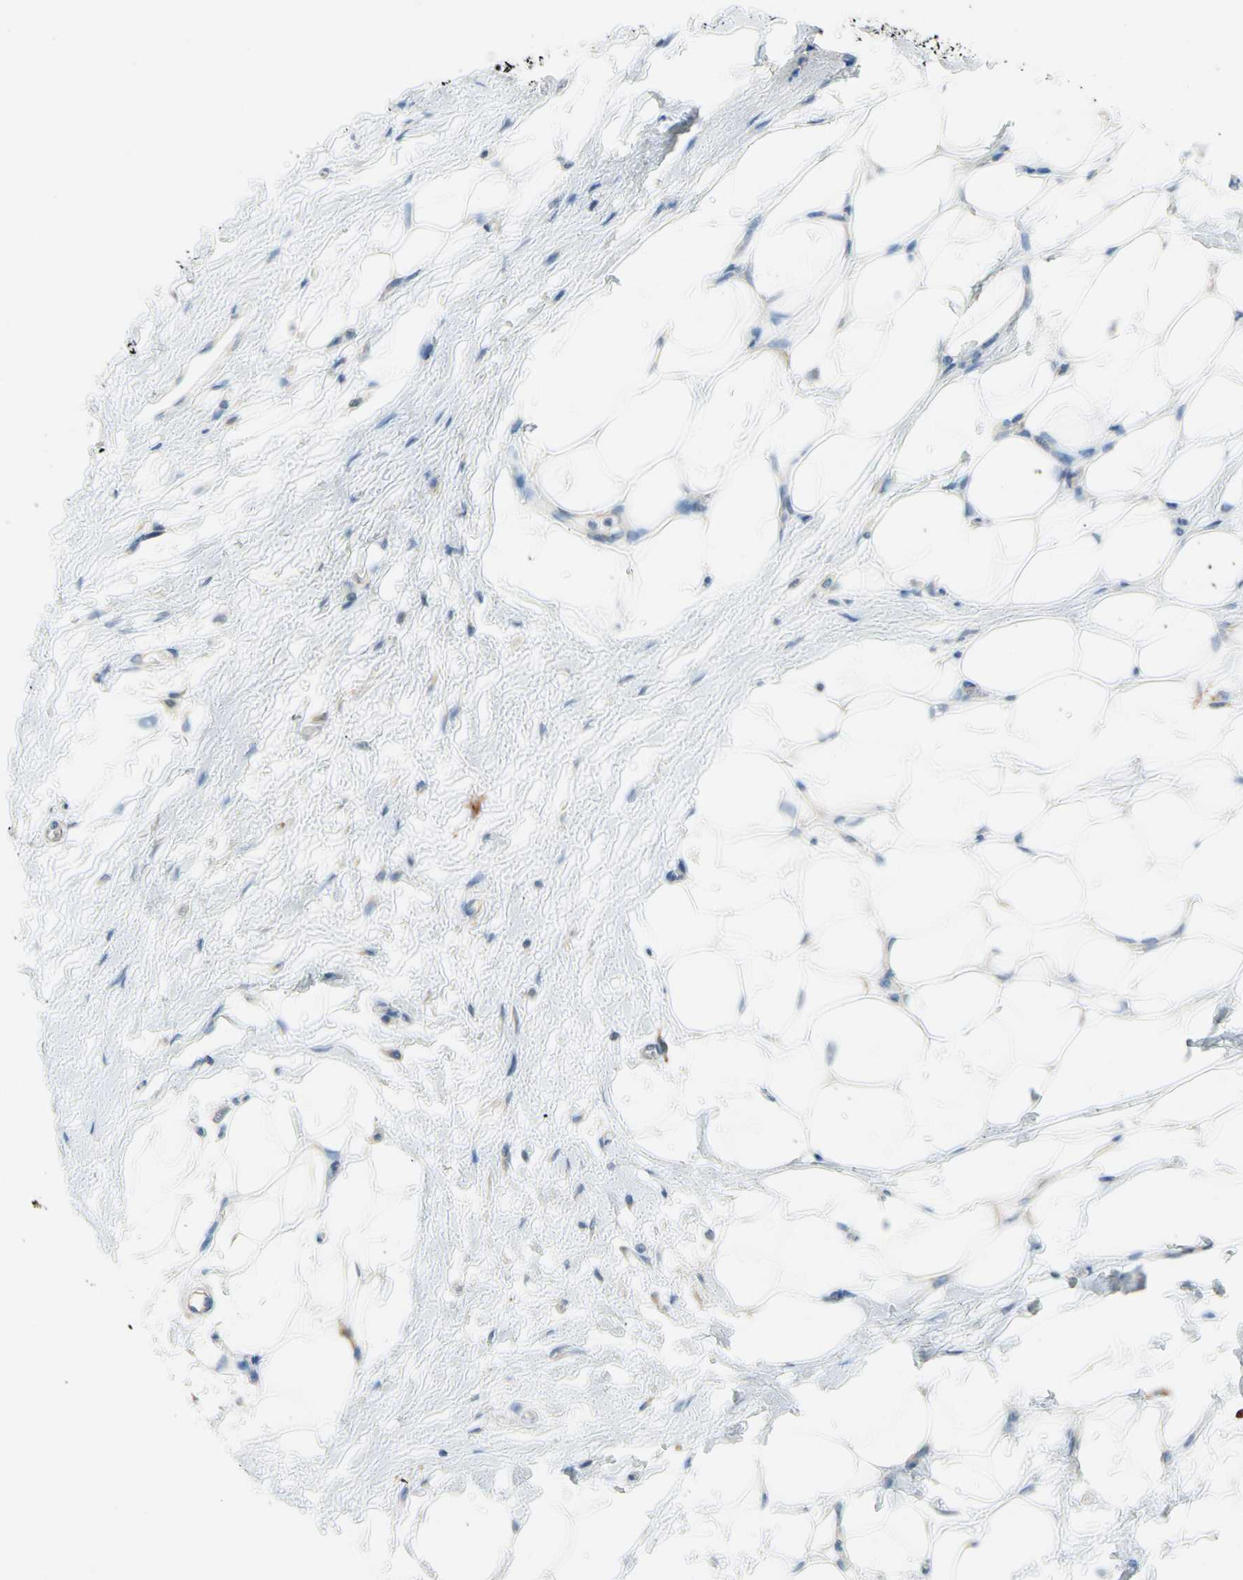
{"staining": {"intensity": "negative", "quantity": "none", "location": "none"}, "tissue": "adipose tissue", "cell_type": "Adipocytes", "image_type": "normal", "snomed": [{"axis": "morphology", "description": "Normal tissue, NOS"}, {"axis": "morphology", "description": "Urothelial carcinoma, High grade"}, {"axis": "topography", "description": "Vascular tissue"}, {"axis": "topography", "description": "Urinary bladder"}], "caption": "This is an immunohistochemistry (IHC) histopathology image of unremarkable human adipose tissue. There is no staining in adipocytes.", "gene": "TACC3", "patient": {"sex": "female", "age": 56}}